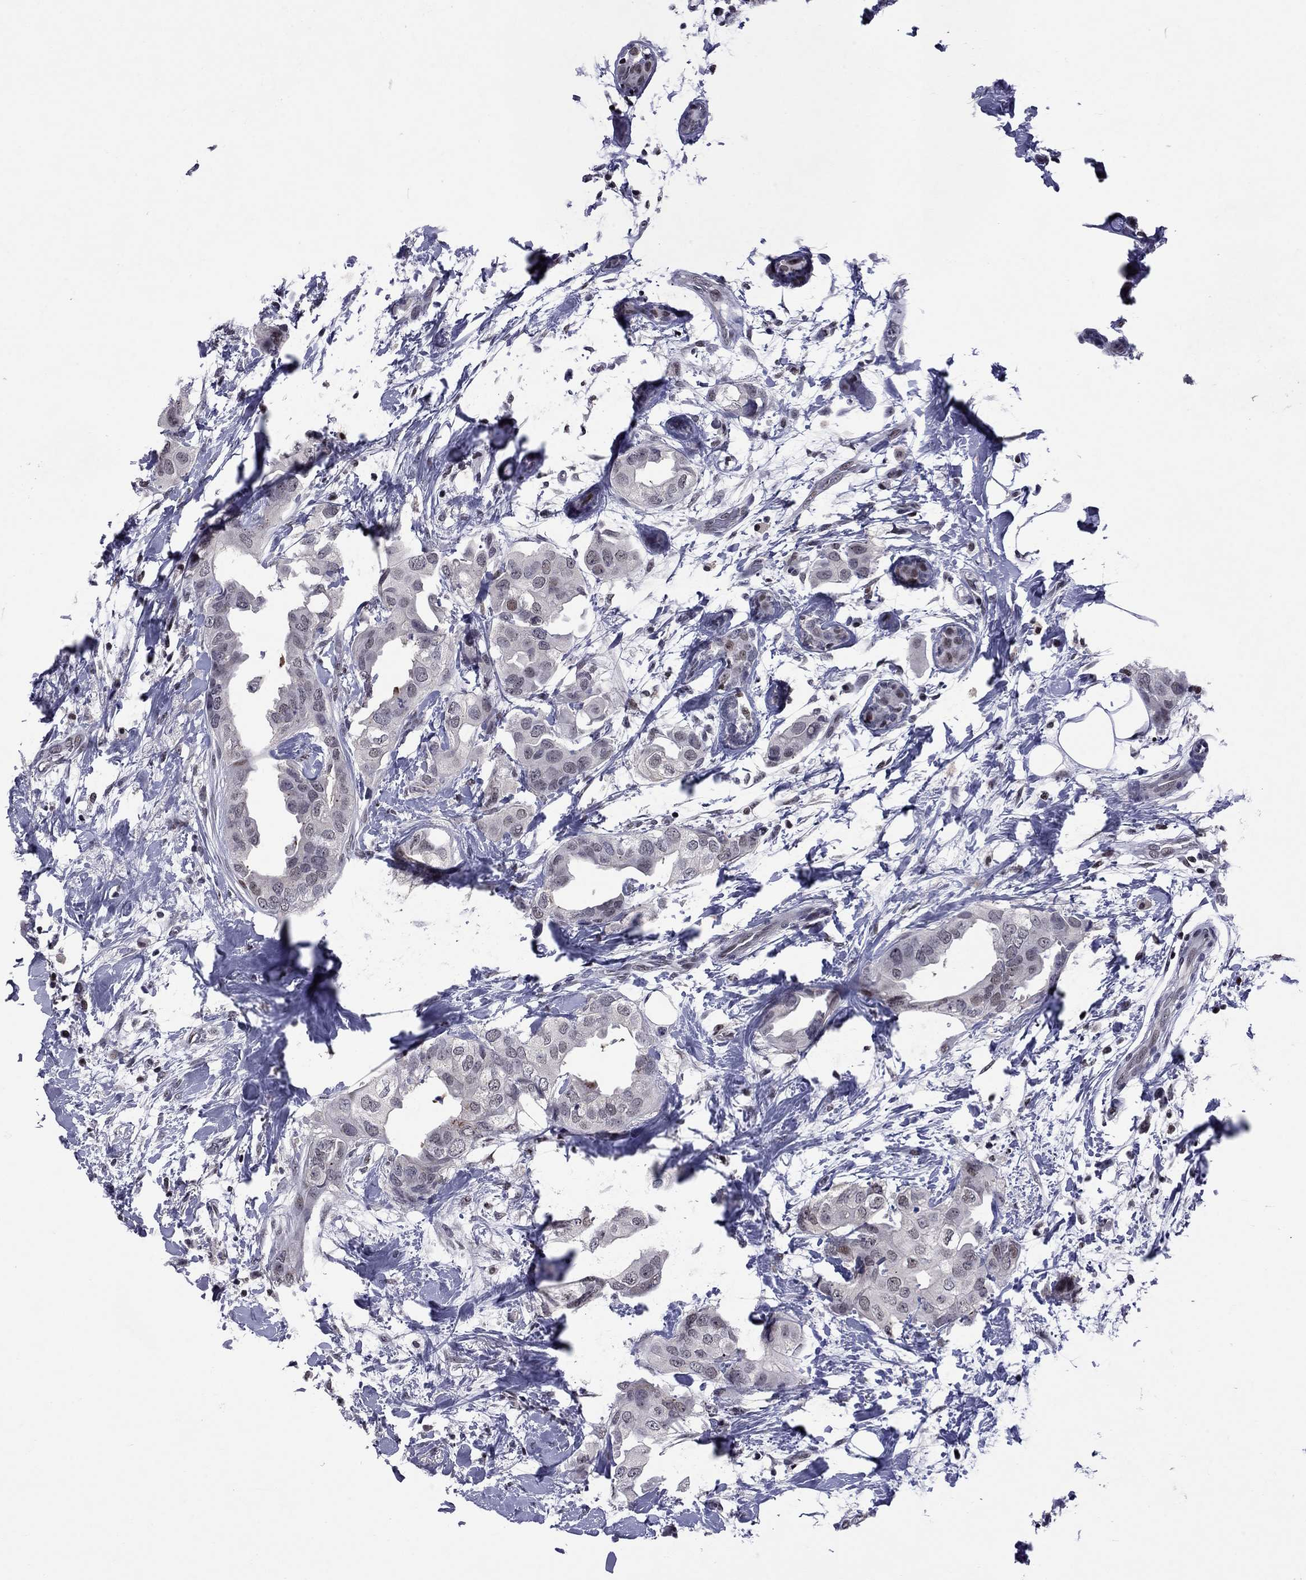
{"staining": {"intensity": "moderate", "quantity": "<25%", "location": "nuclear"}, "tissue": "breast cancer", "cell_type": "Tumor cells", "image_type": "cancer", "snomed": [{"axis": "morphology", "description": "Normal tissue, NOS"}, {"axis": "morphology", "description": "Duct carcinoma"}, {"axis": "topography", "description": "Breast"}], "caption": "Immunohistochemistry (IHC) histopathology image of neoplastic tissue: breast invasive ductal carcinoma stained using immunohistochemistry exhibits low levels of moderate protein expression localized specifically in the nuclear of tumor cells, appearing as a nuclear brown color.", "gene": "TAF9", "patient": {"sex": "female", "age": 40}}